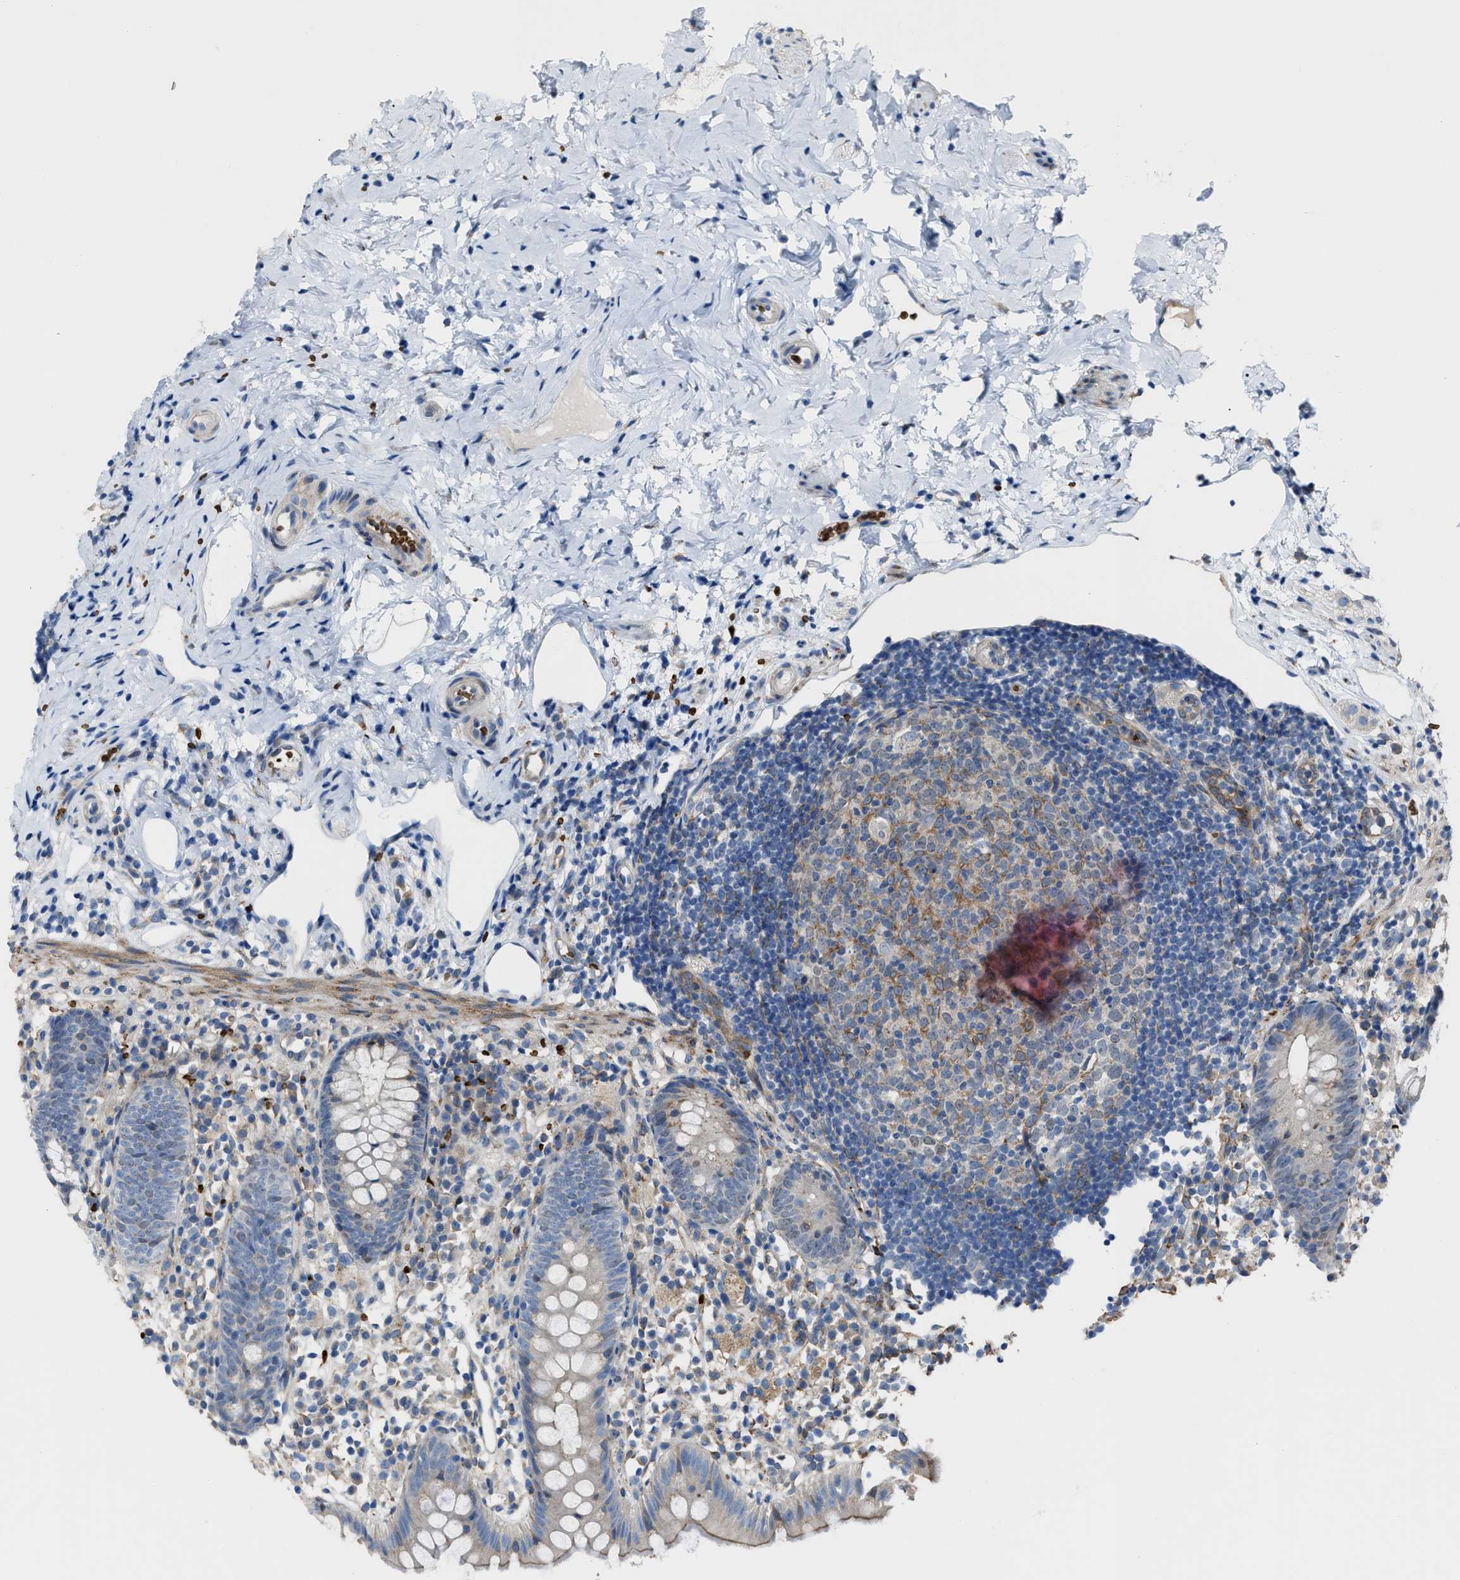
{"staining": {"intensity": "moderate", "quantity": "<25%", "location": "cytoplasmic/membranous"}, "tissue": "appendix", "cell_type": "Glandular cells", "image_type": "normal", "snomed": [{"axis": "morphology", "description": "Normal tissue, NOS"}, {"axis": "topography", "description": "Appendix"}], "caption": "Immunohistochemistry (IHC) (DAB) staining of normal human appendix reveals moderate cytoplasmic/membranous protein staining in about <25% of glandular cells.", "gene": "SELENOM", "patient": {"sex": "female", "age": 20}}